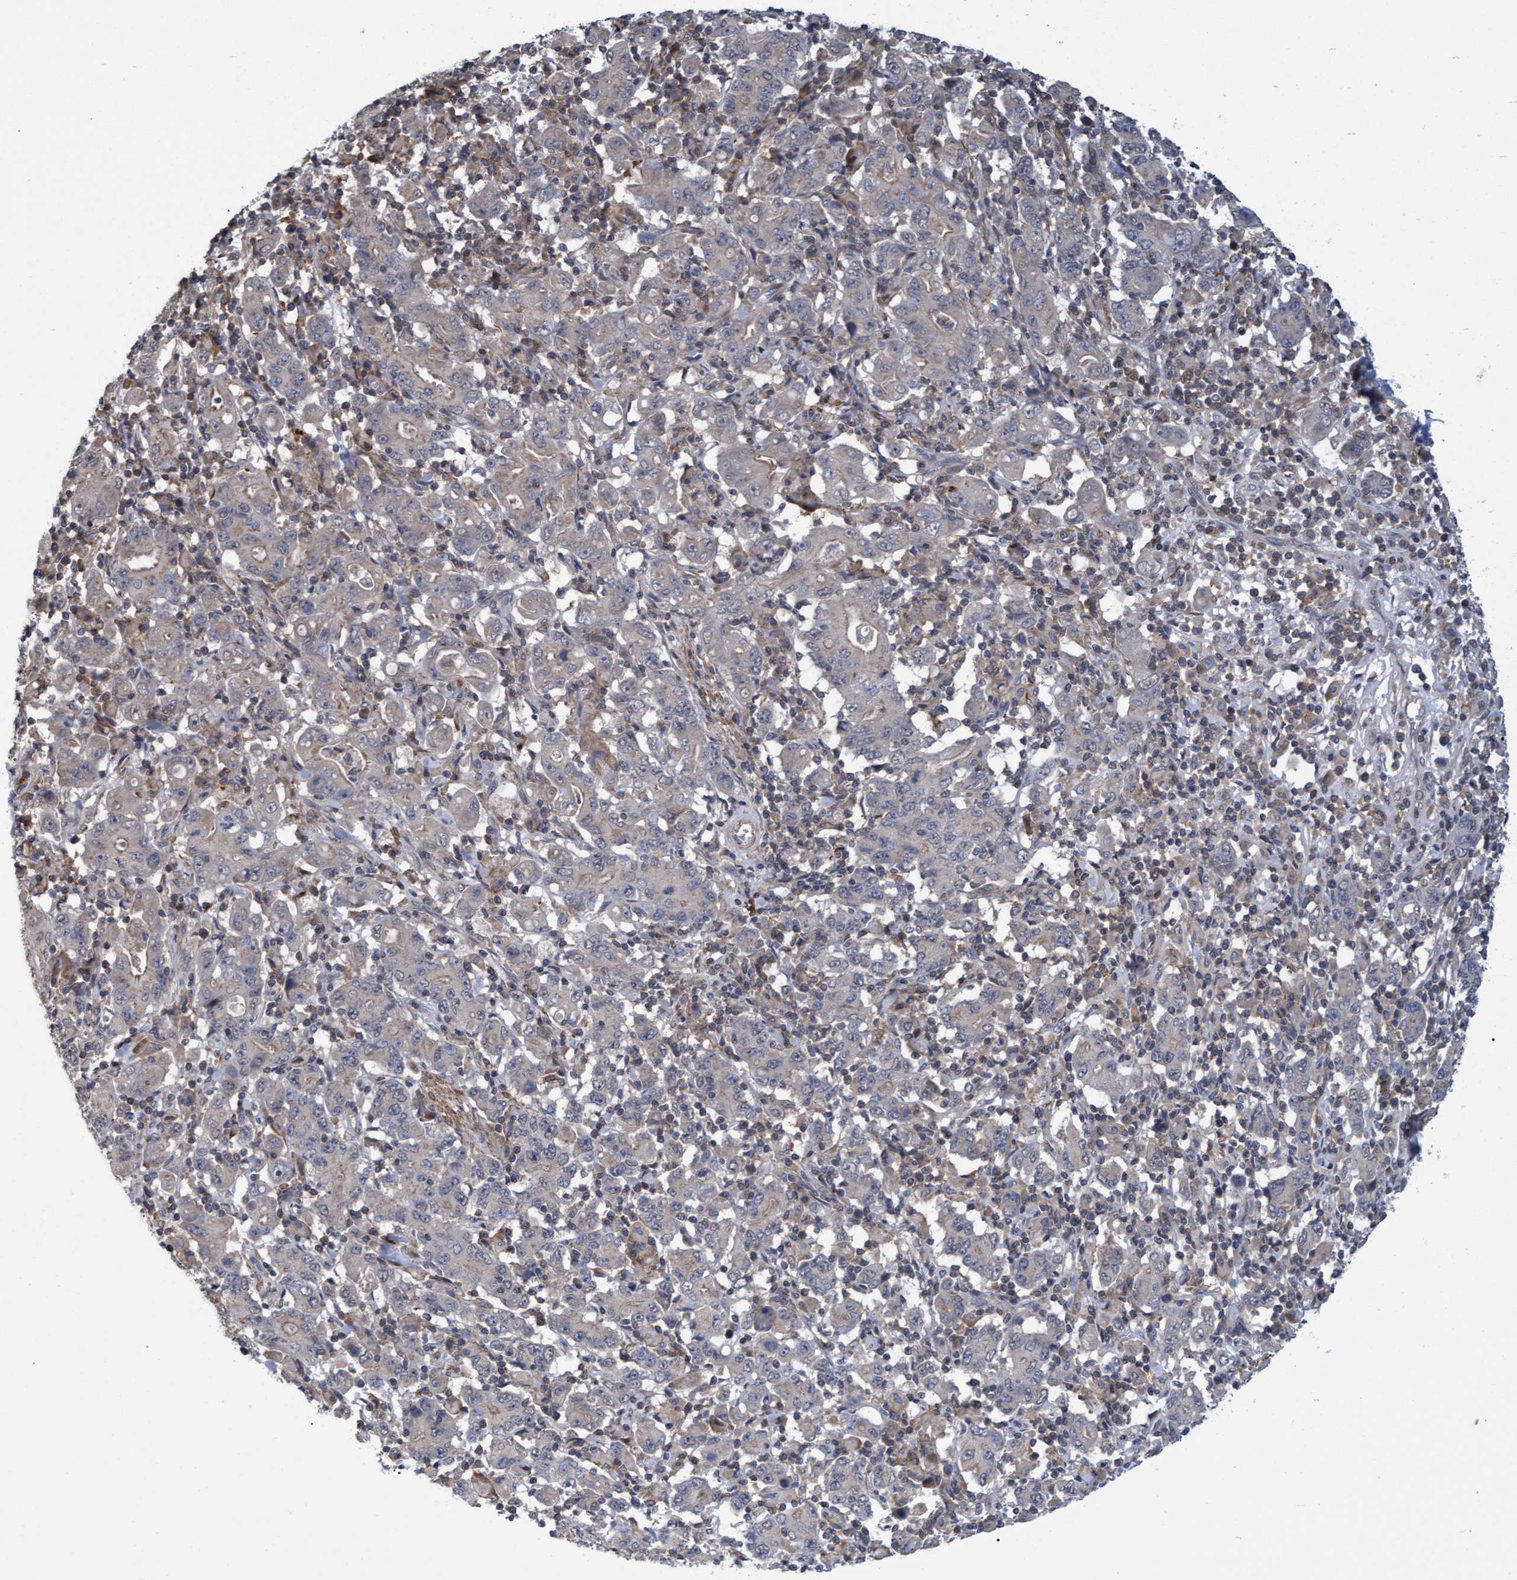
{"staining": {"intensity": "negative", "quantity": "none", "location": "none"}, "tissue": "stomach cancer", "cell_type": "Tumor cells", "image_type": "cancer", "snomed": [{"axis": "morphology", "description": "Adenocarcinoma, NOS"}, {"axis": "topography", "description": "Stomach, upper"}], "caption": "The image displays no staining of tumor cells in stomach adenocarcinoma.", "gene": "NAA15", "patient": {"sex": "male", "age": 69}}